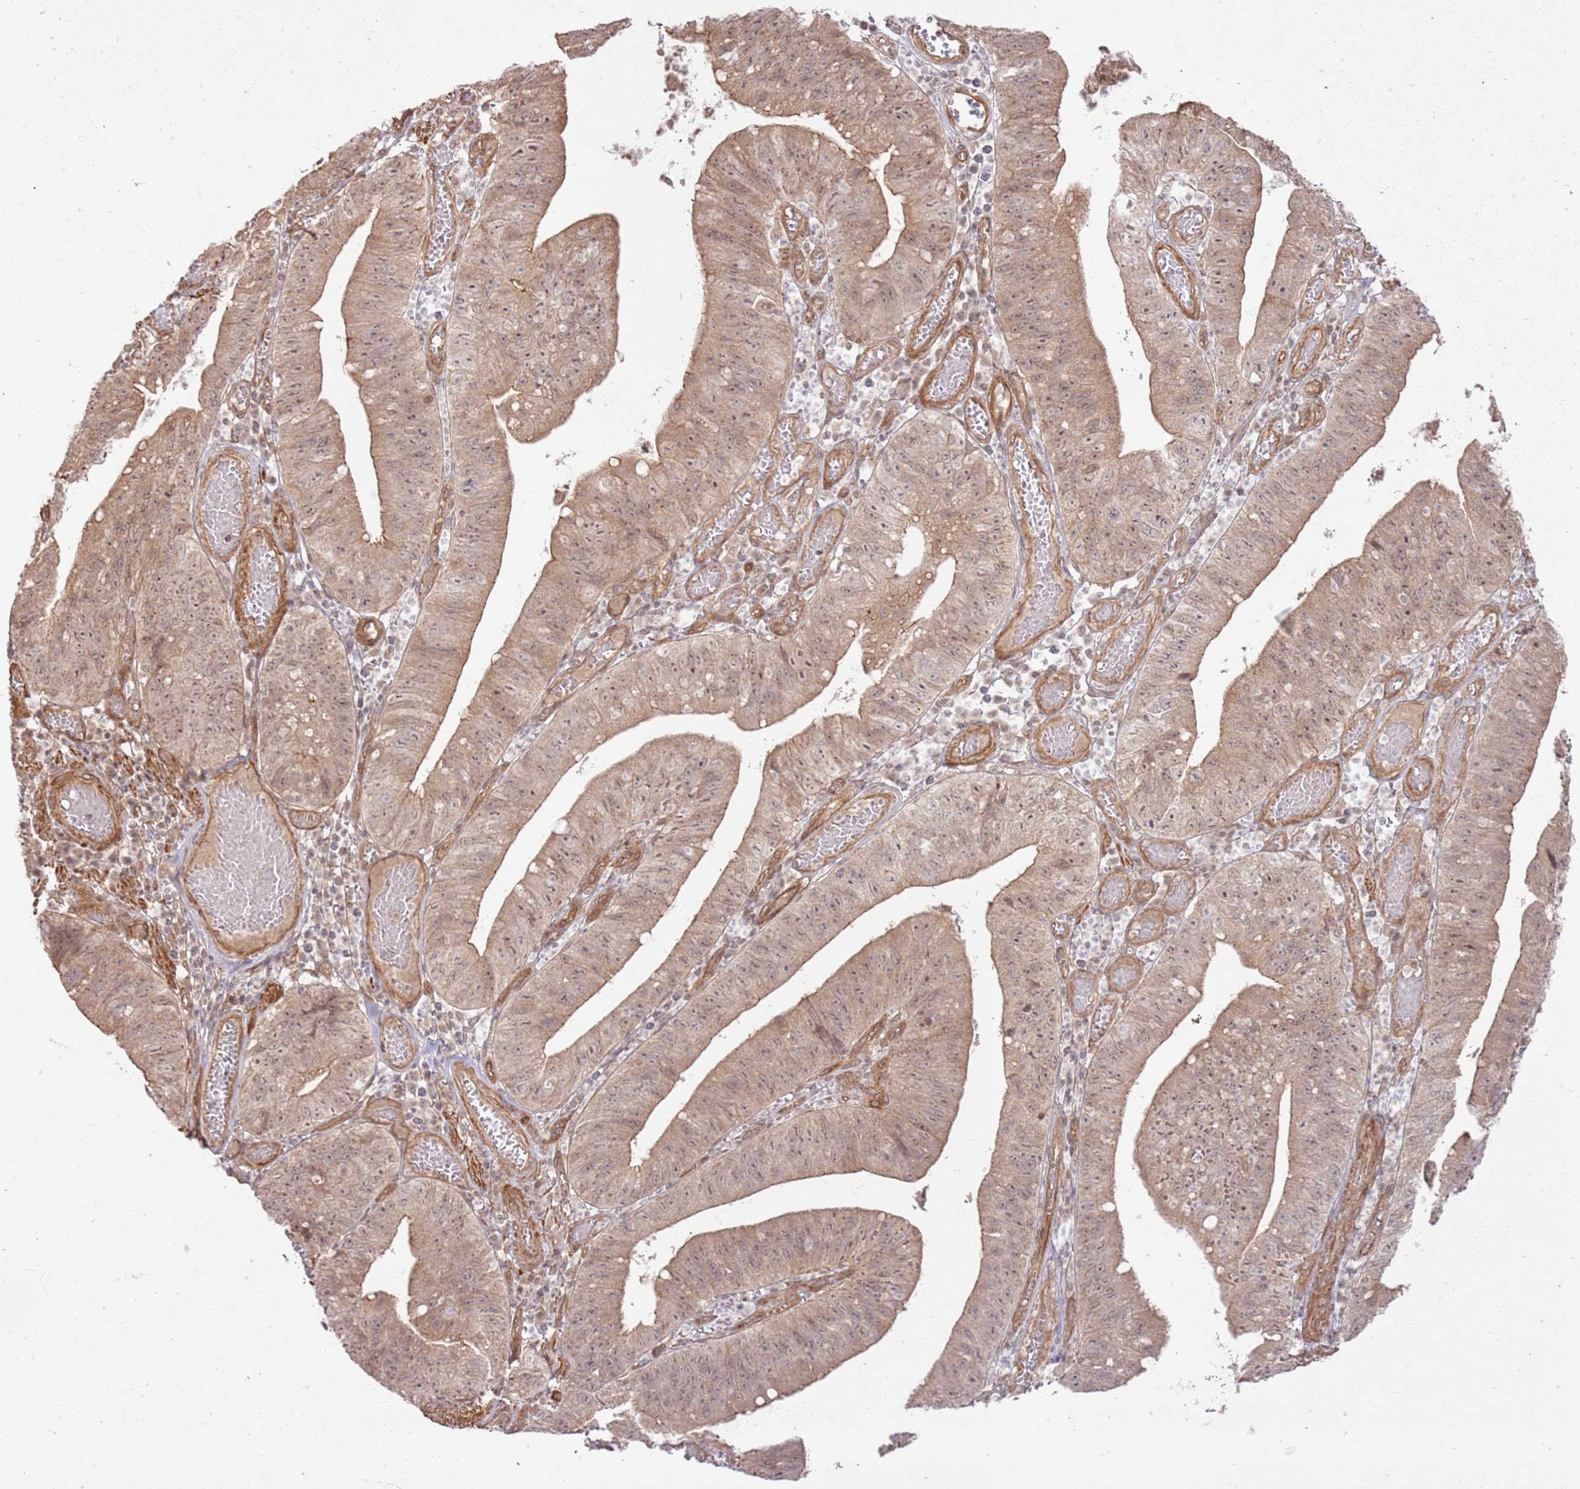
{"staining": {"intensity": "moderate", "quantity": ">75%", "location": "cytoplasmic/membranous,nuclear"}, "tissue": "stomach cancer", "cell_type": "Tumor cells", "image_type": "cancer", "snomed": [{"axis": "morphology", "description": "Adenocarcinoma, NOS"}, {"axis": "topography", "description": "Stomach"}], "caption": "Adenocarcinoma (stomach) was stained to show a protein in brown. There is medium levels of moderate cytoplasmic/membranous and nuclear staining in approximately >75% of tumor cells. (Stains: DAB (3,3'-diaminobenzidine) in brown, nuclei in blue, Microscopy: brightfield microscopy at high magnification).", "gene": "ZNF623", "patient": {"sex": "male", "age": 59}}